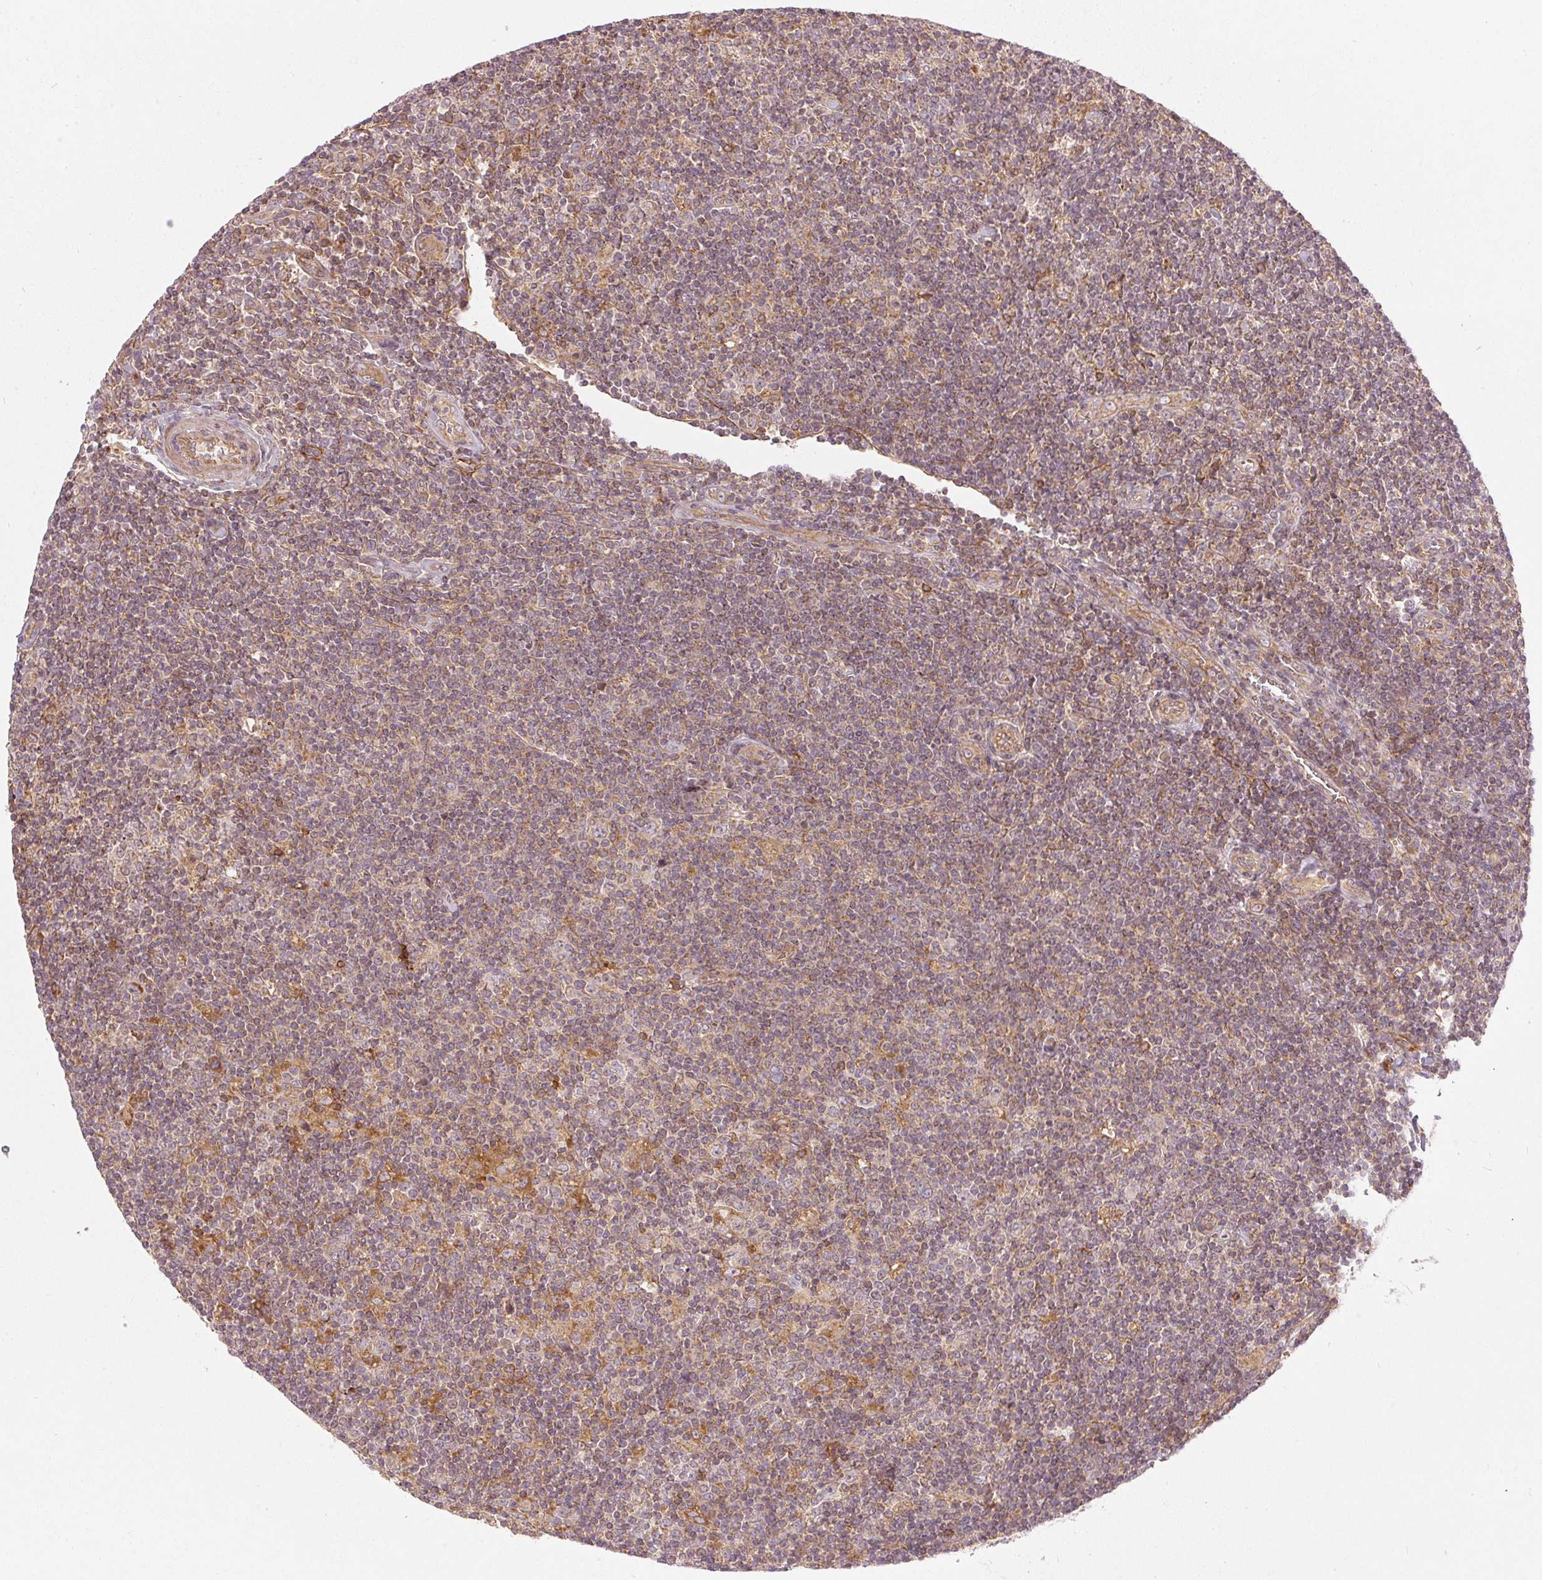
{"staining": {"intensity": "weak", "quantity": "<25%", "location": "cytoplasmic/membranous"}, "tissue": "lymphoma", "cell_type": "Tumor cells", "image_type": "cancer", "snomed": [{"axis": "morphology", "description": "Hodgkin's disease, NOS"}, {"axis": "topography", "description": "Lymph node"}], "caption": "Tumor cells show no significant protein expression in lymphoma.", "gene": "NADK2", "patient": {"sex": "male", "age": 40}}